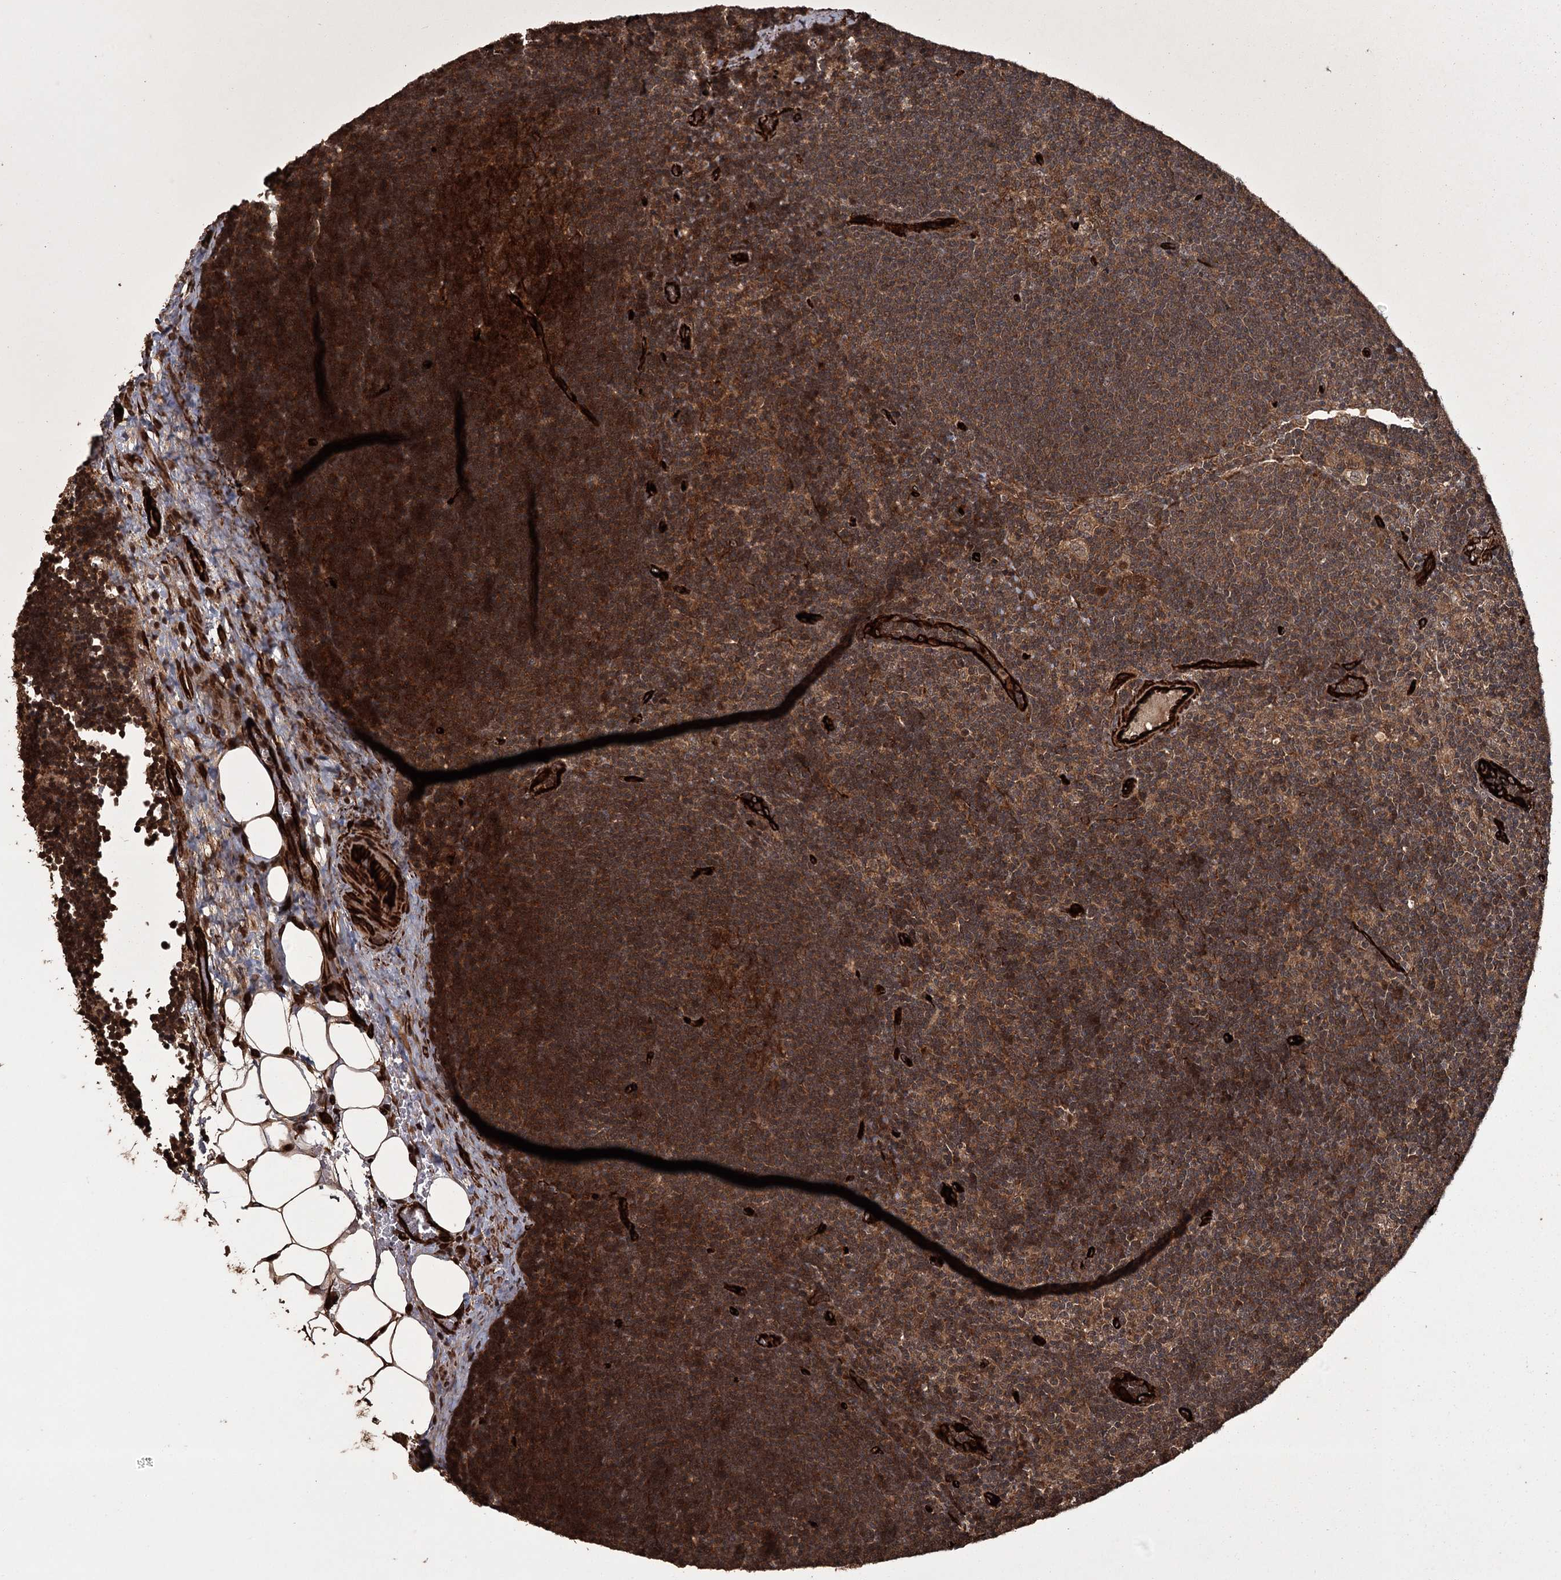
{"staining": {"intensity": "moderate", "quantity": ">75%", "location": "cytoplasmic/membranous"}, "tissue": "lymph node", "cell_type": "Germinal center cells", "image_type": "normal", "snomed": [{"axis": "morphology", "description": "Normal tissue, NOS"}, {"axis": "topography", "description": "Lymph node"}], "caption": "Unremarkable lymph node was stained to show a protein in brown. There is medium levels of moderate cytoplasmic/membranous expression in about >75% of germinal center cells. The staining is performed using DAB (3,3'-diaminobenzidine) brown chromogen to label protein expression. The nuclei are counter-stained blue using hematoxylin.", "gene": "RPAP3", "patient": {"sex": "male", "age": 24}}